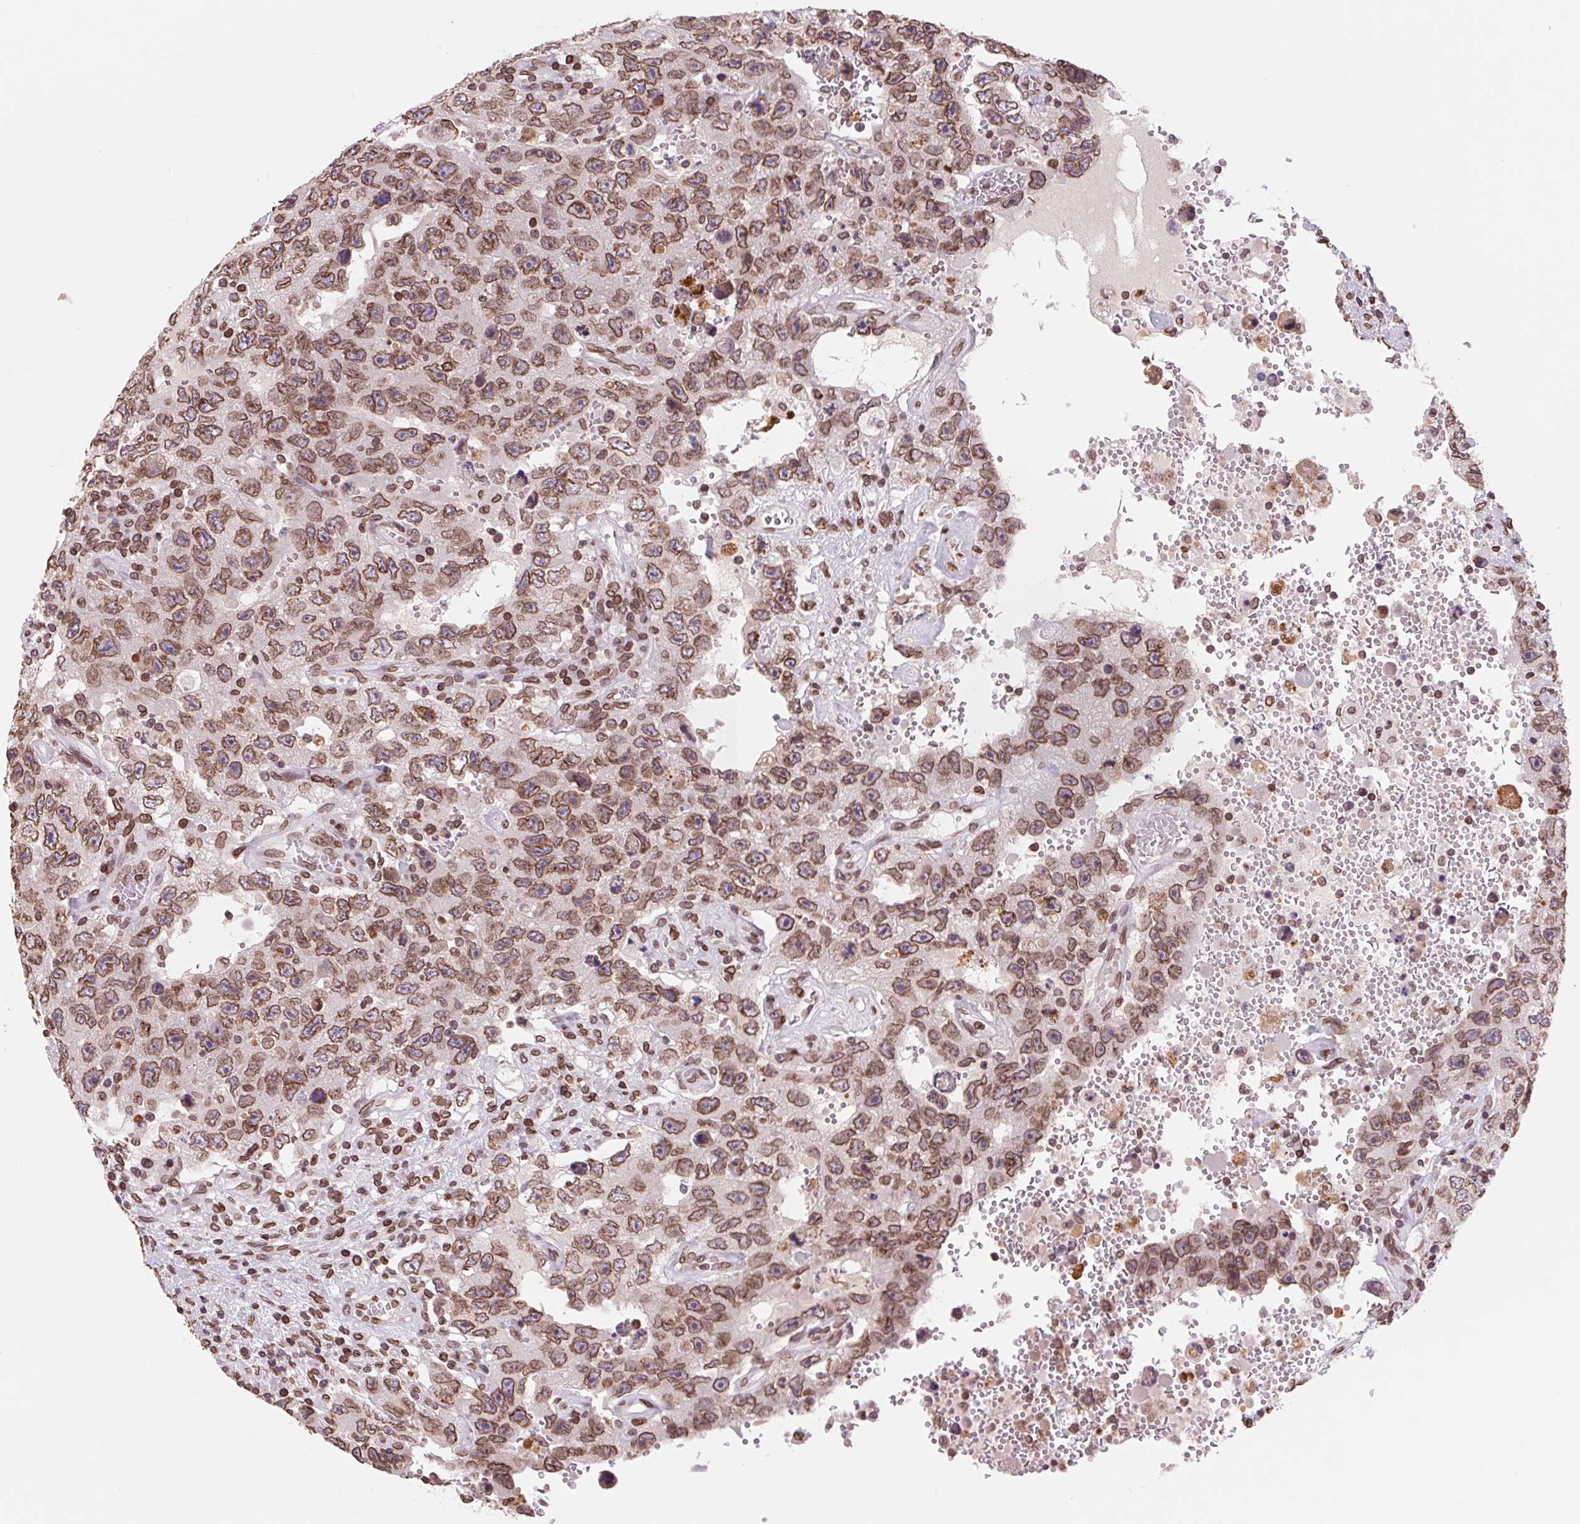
{"staining": {"intensity": "strong", "quantity": ">75%", "location": "cytoplasmic/membranous,nuclear"}, "tissue": "testis cancer", "cell_type": "Tumor cells", "image_type": "cancer", "snomed": [{"axis": "morphology", "description": "Carcinoma, Embryonal, NOS"}, {"axis": "topography", "description": "Testis"}], "caption": "Testis embryonal carcinoma tissue shows strong cytoplasmic/membranous and nuclear staining in about >75% of tumor cells, visualized by immunohistochemistry.", "gene": "LMNB2", "patient": {"sex": "male", "age": 26}}